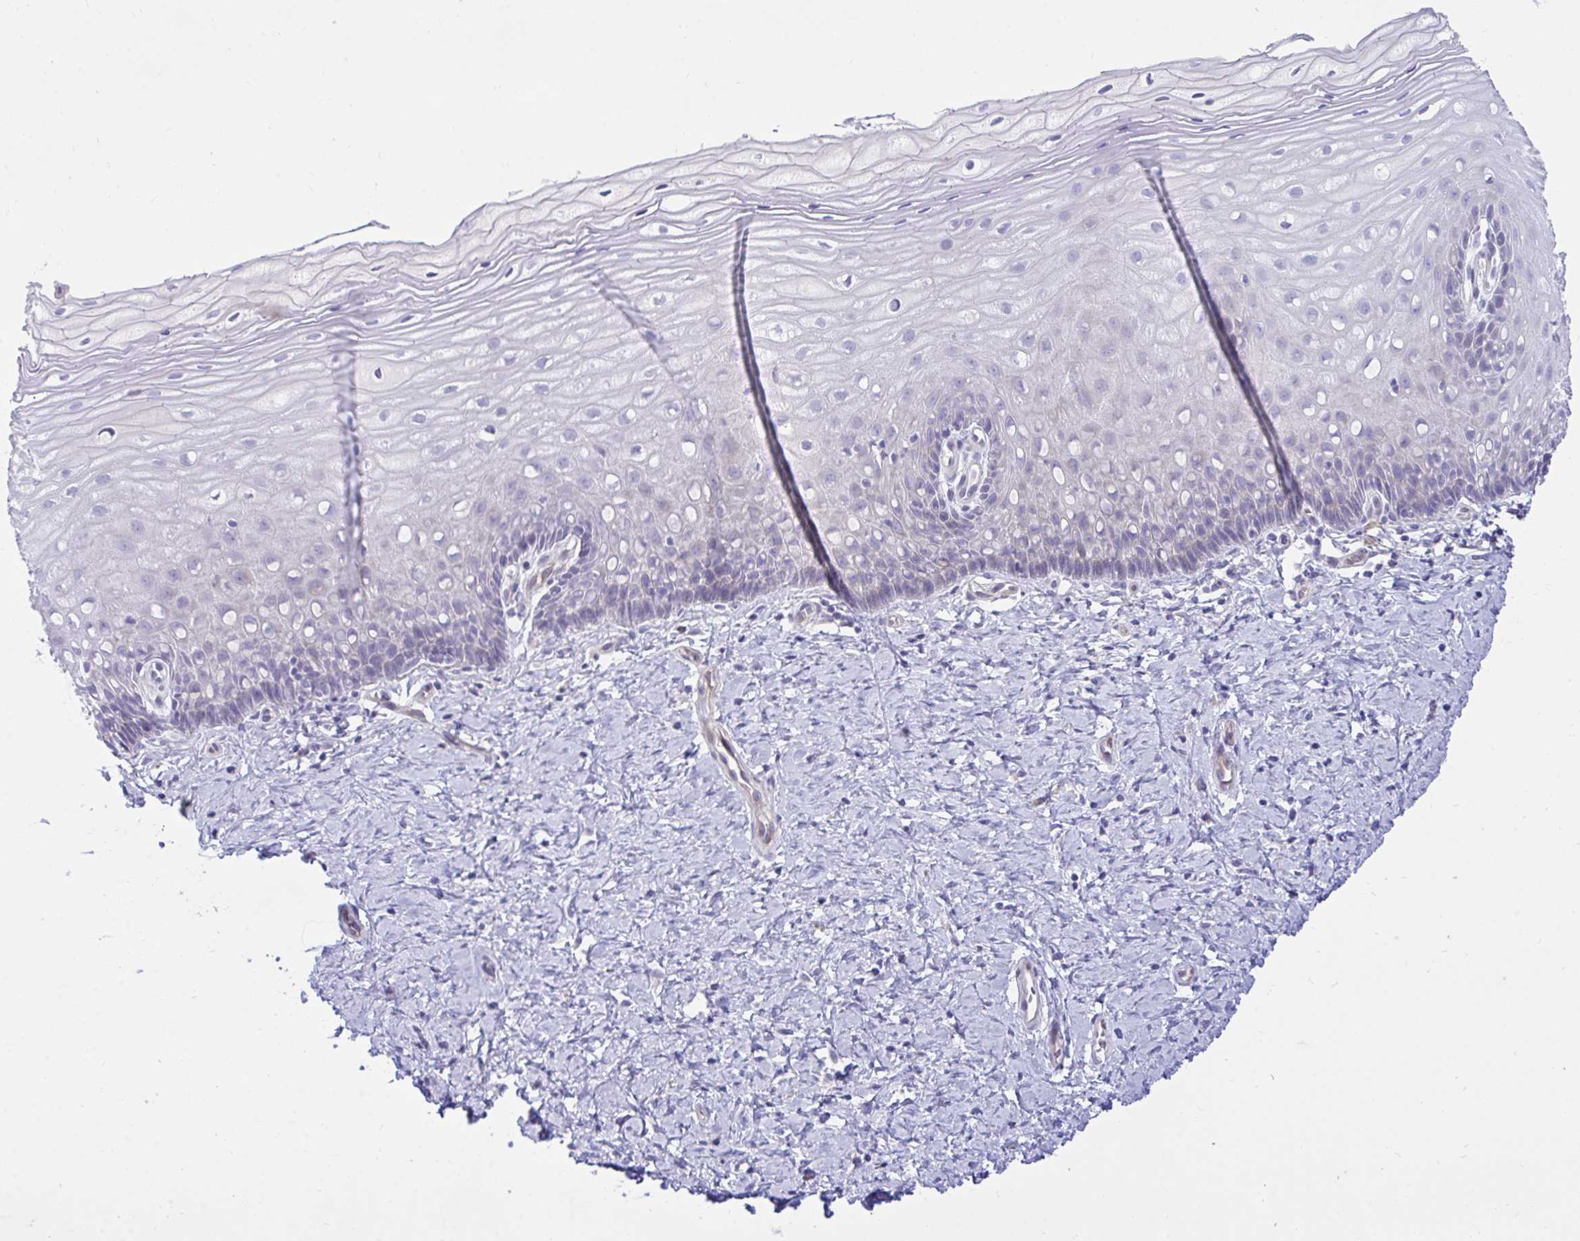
{"staining": {"intensity": "negative", "quantity": "none", "location": "none"}, "tissue": "cervix", "cell_type": "Glandular cells", "image_type": "normal", "snomed": [{"axis": "morphology", "description": "Normal tissue, NOS"}, {"axis": "topography", "description": "Cervix"}], "caption": "This is a image of IHC staining of benign cervix, which shows no expression in glandular cells. (DAB immunohistochemistry (IHC) visualized using brightfield microscopy, high magnification).", "gene": "MED9", "patient": {"sex": "female", "age": 37}}